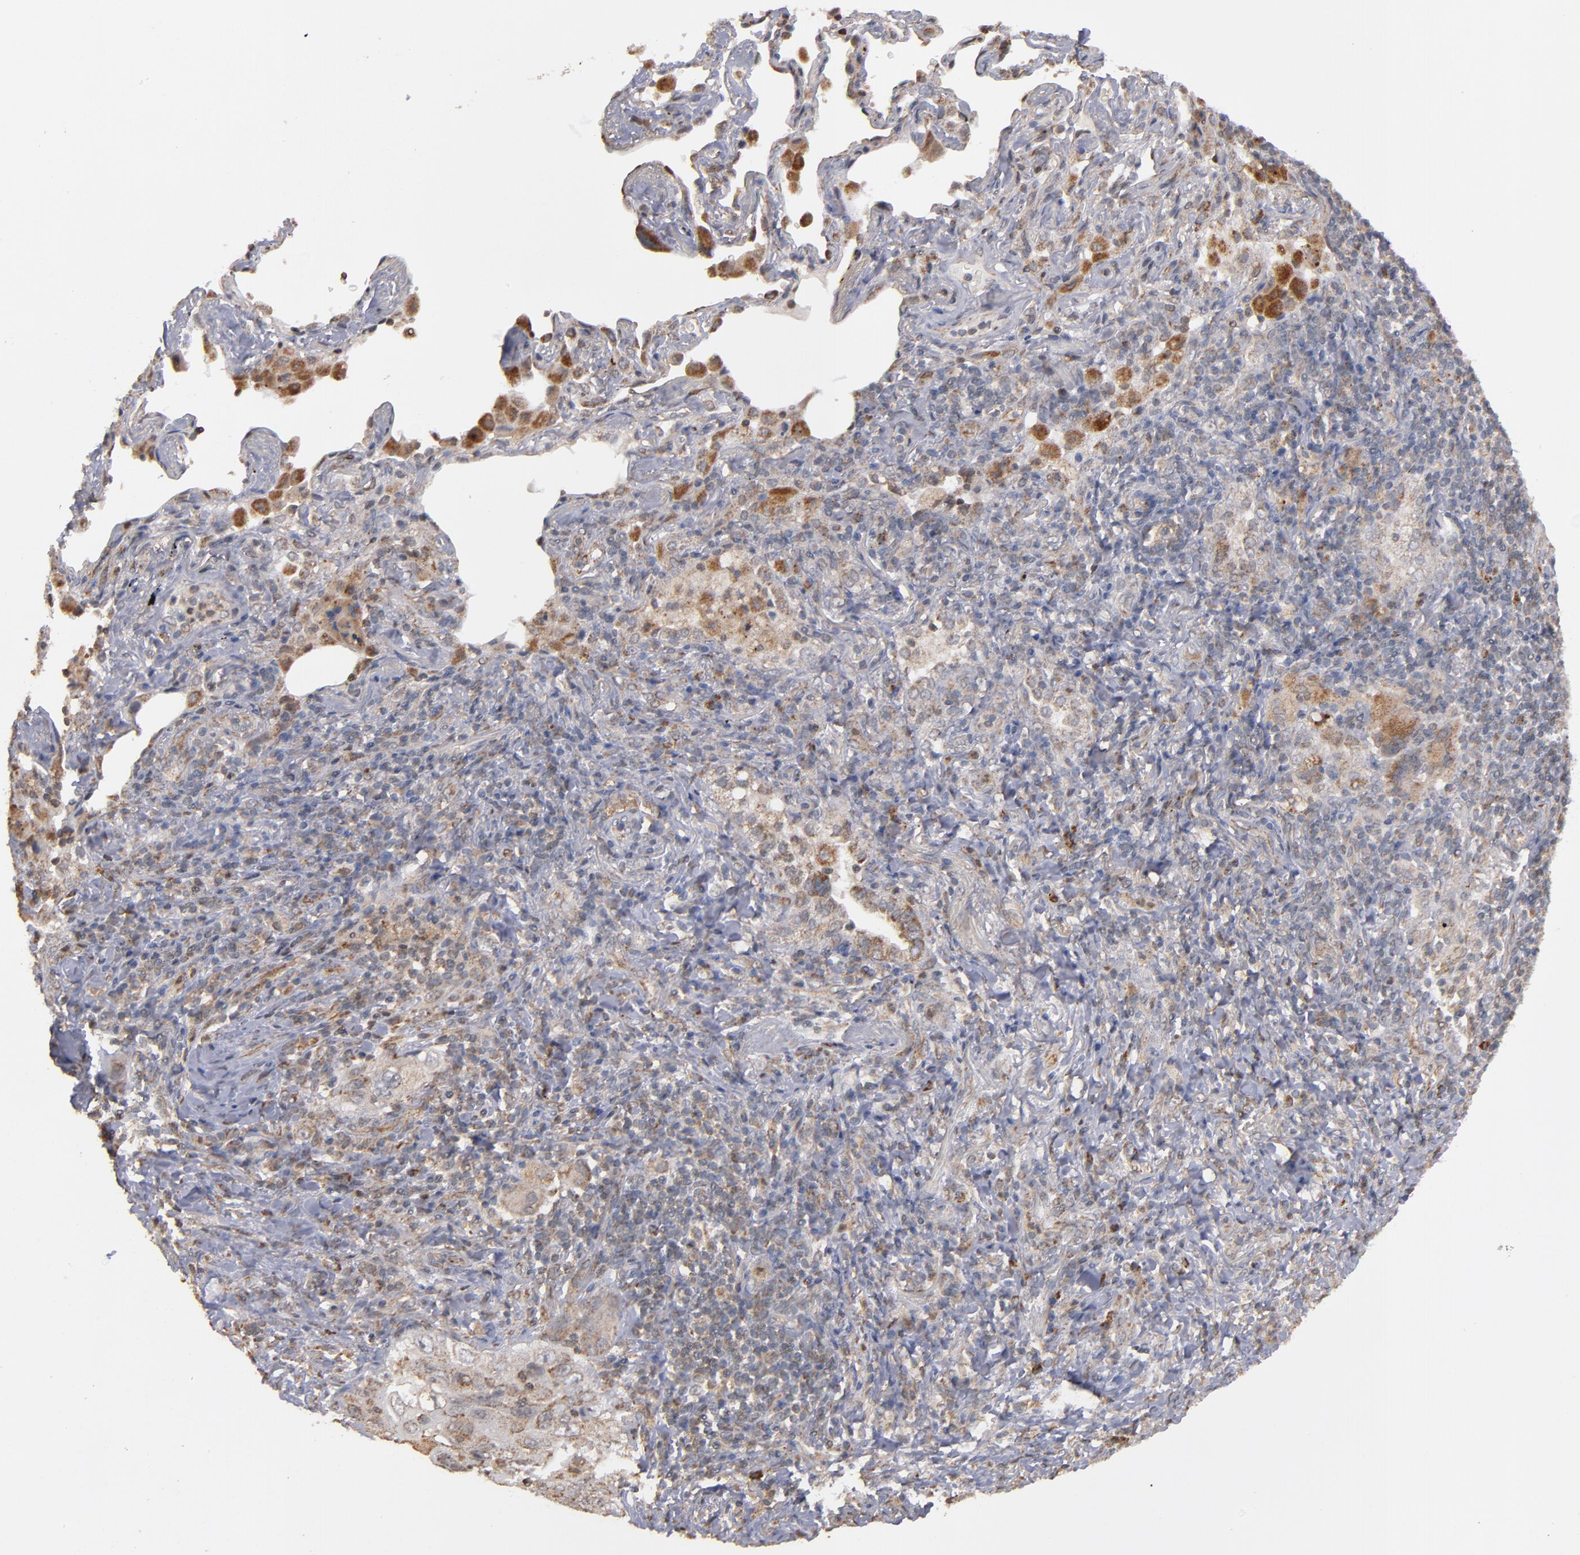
{"staining": {"intensity": "weak", "quantity": "25%-75%", "location": "cytoplasmic/membranous"}, "tissue": "lung cancer", "cell_type": "Tumor cells", "image_type": "cancer", "snomed": [{"axis": "morphology", "description": "Squamous cell carcinoma, NOS"}, {"axis": "topography", "description": "Lung"}], "caption": "Immunohistochemistry image of squamous cell carcinoma (lung) stained for a protein (brown), which reveals low levels of weak cytoplasmic/membranous staining in approximately 25%-75% of tumor cells.", "gene": "MIPOL1", "patient": {"sex": "female", "age": 67}}